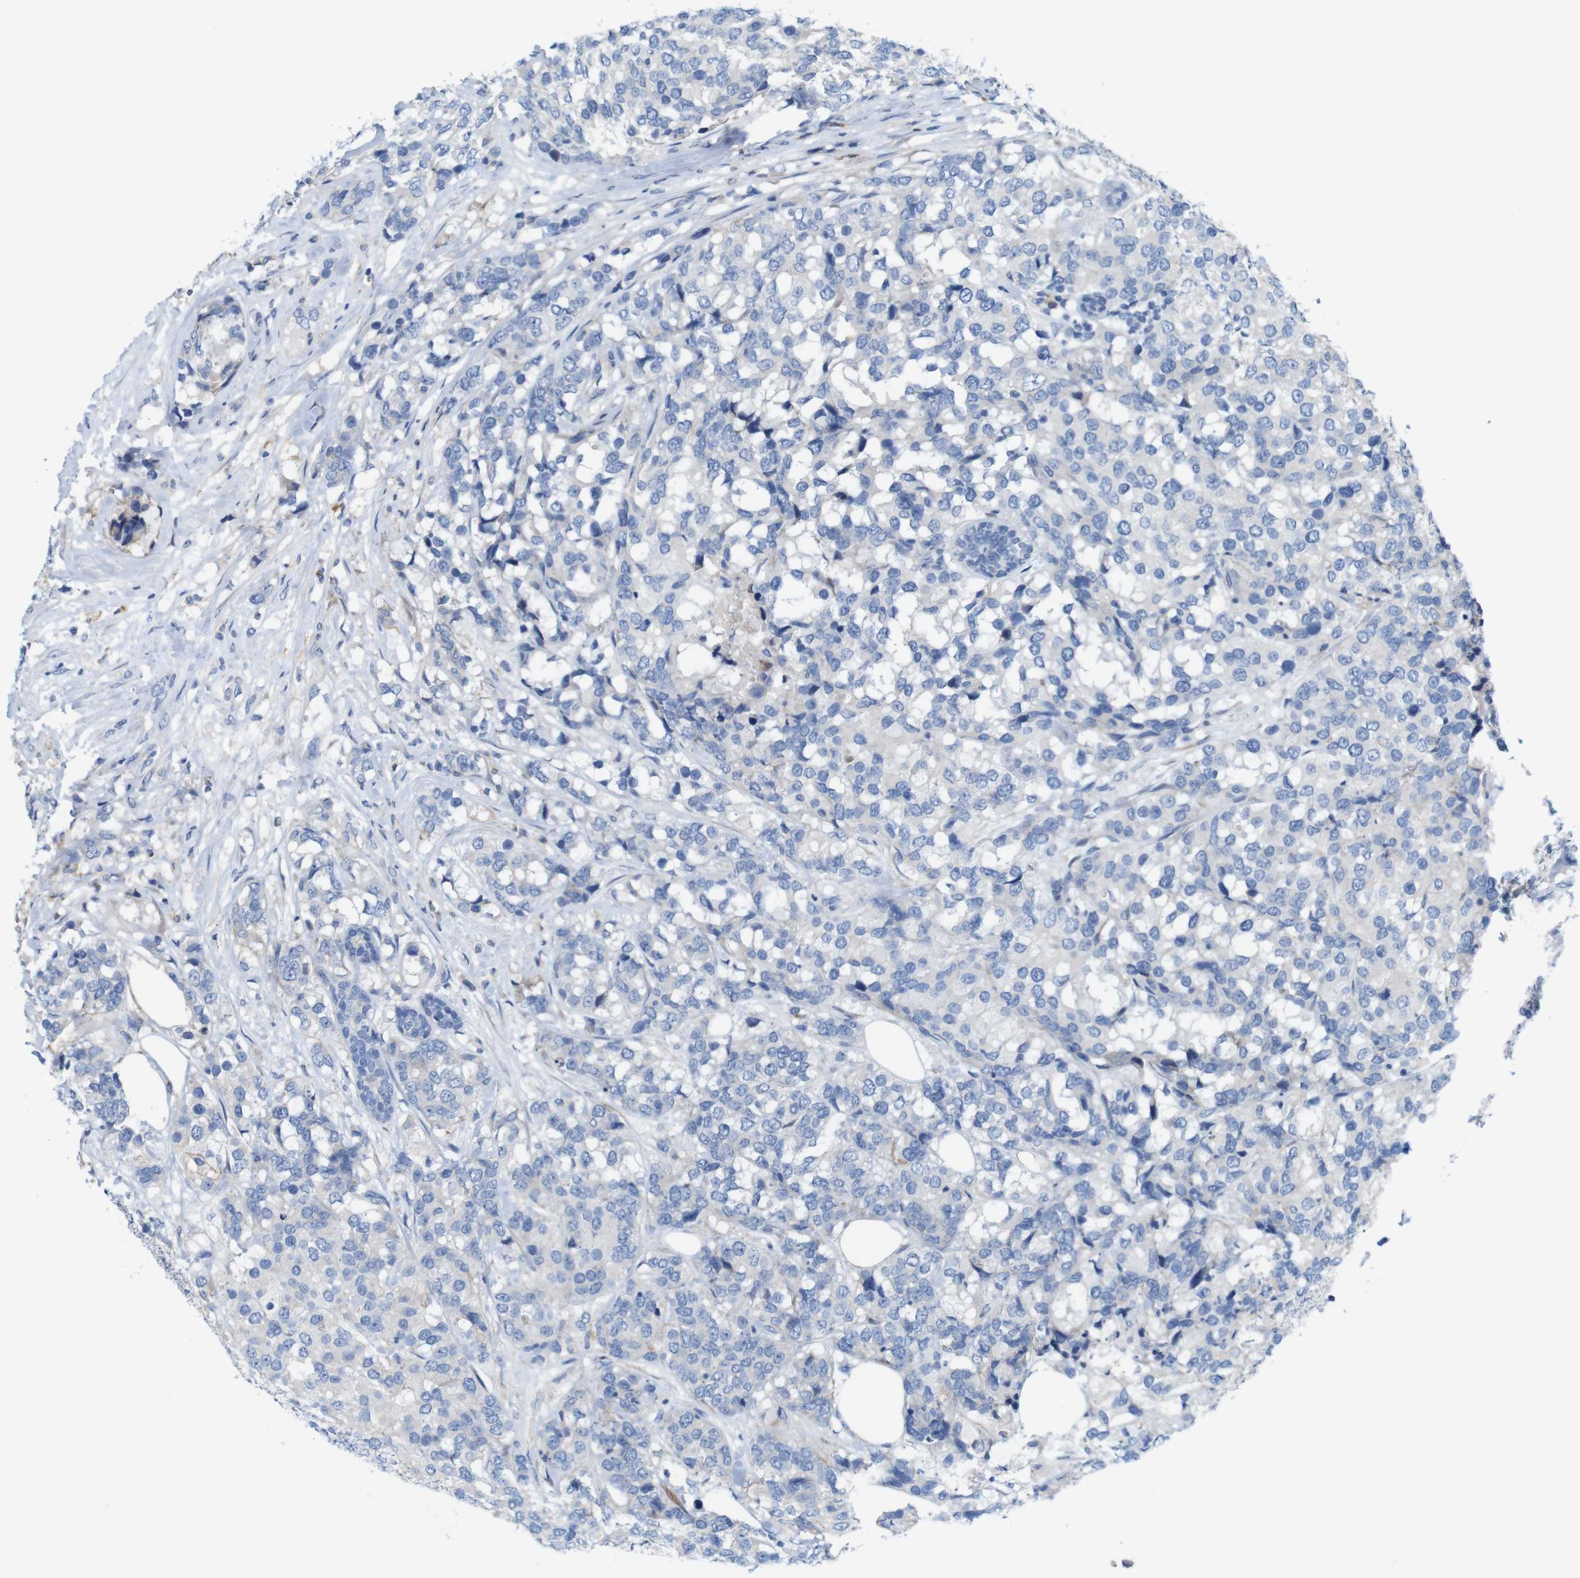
{"staining": {"intensity": "negative", "quantity": "none", "location": "none"}, "tissue": "breast cancer", "cell_type": "Tumor cells", "image_type": "cancer", "snomed": [{"axis": "morphology", "description": "Lobular carcinoma"}, {"axis": "topography", "description": "Breast"}], "caption": "DAB (3,3'-diaminobenzidine) immunohistochemical staining of breast cancer (lobular carcinoma) exhibits no significant expression in tumor cells. (DAB (3,3'-diaminobenzidine) IHC, high magnification).", "gene": "SIGLEC8", "patient": {"sex": "female", "age": 59}}